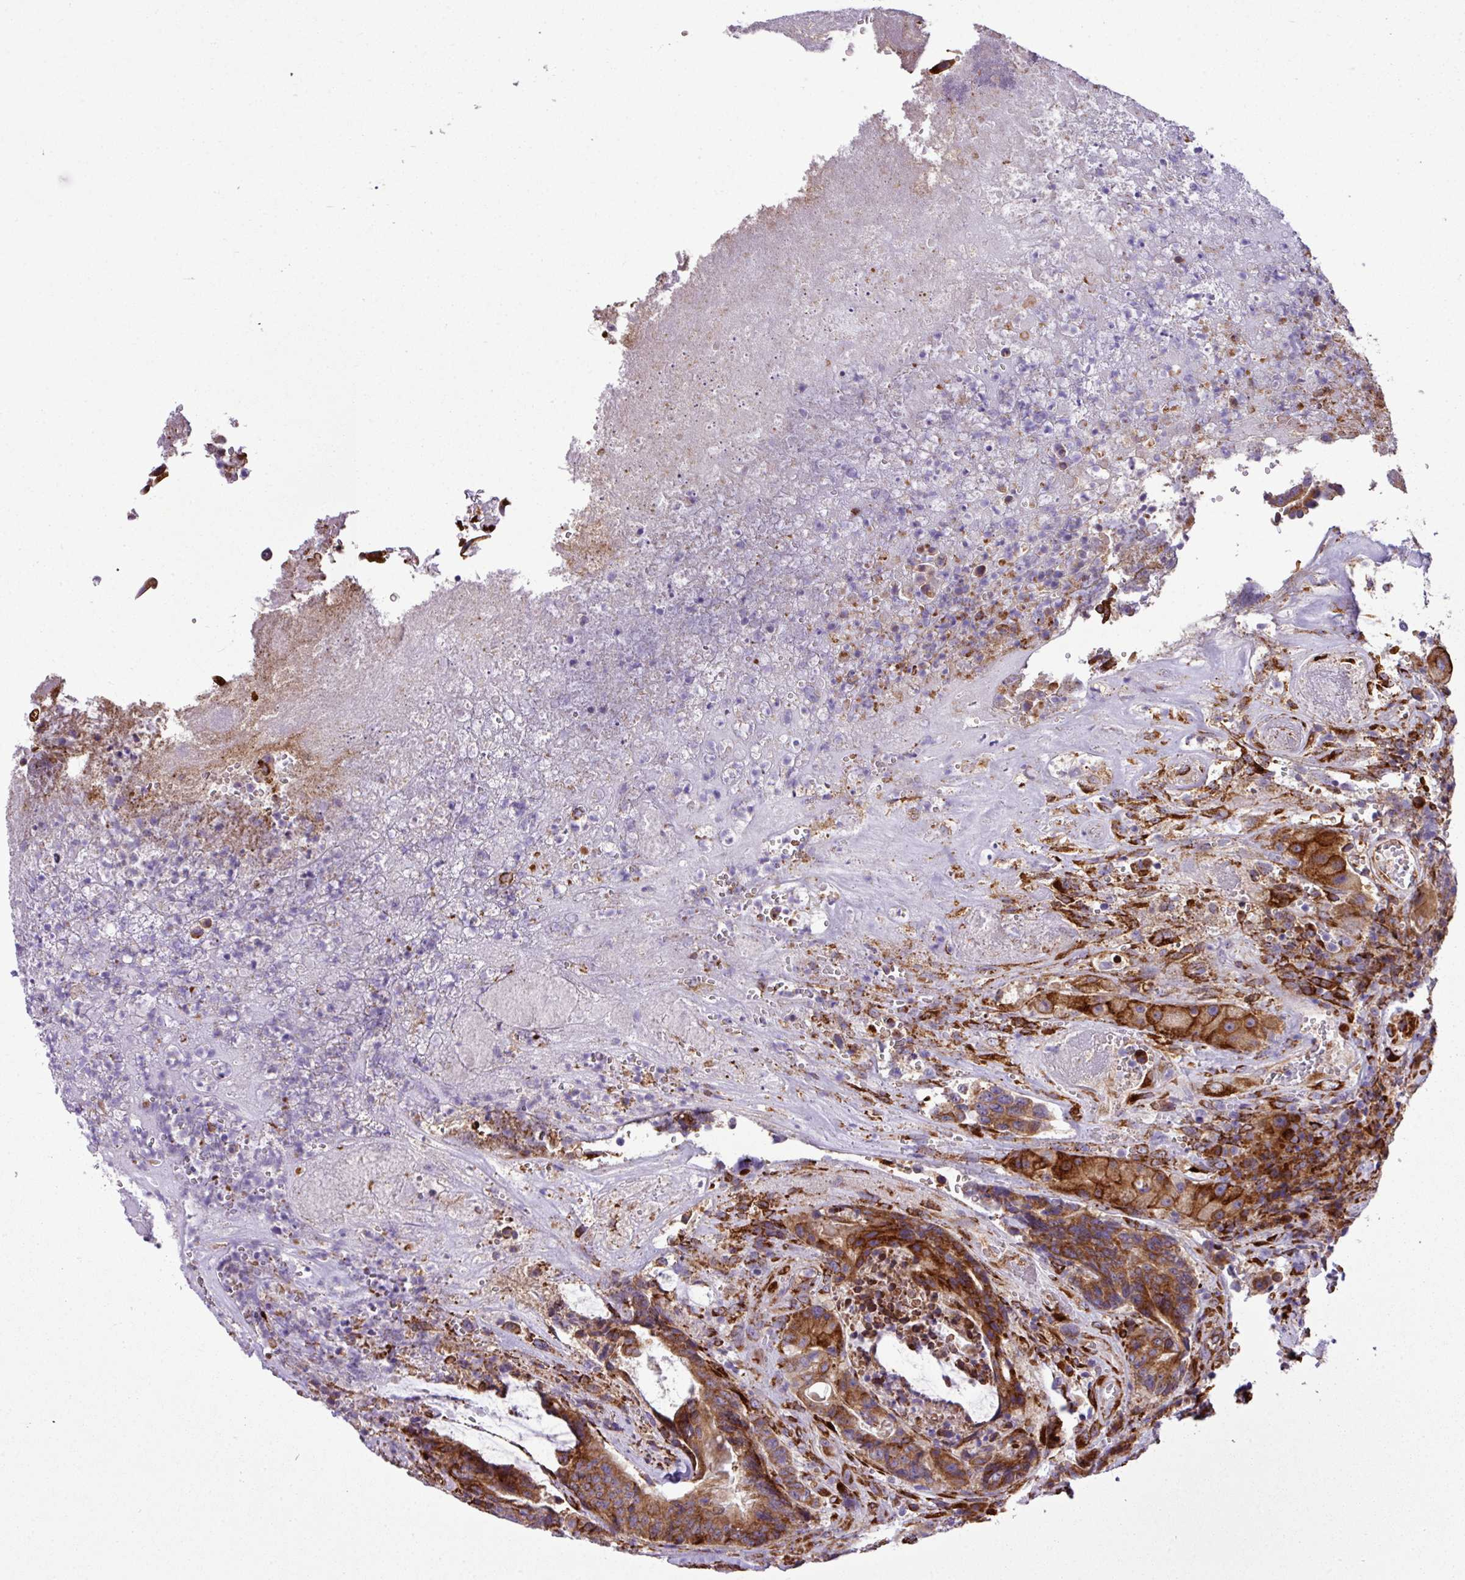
{"staining": {"intensity": "moderate", "quantity": ">75%", "location": "cytoplasmic/membranous"}, "tissue": "colorectal cancer", "cell_type": "Tumor cells", "image_type": "cancer", "snomed": [{"axis": "morphology", "description": "Adenocarcinoma, NOS"}, {"axis": "topography", "description": "Rectum"}], "caption": "Immunohistochemistry image of adenocarcinoma (colorectal) stained for a protein (brown), which exhibits medium levels of moderate cytoplasmic/membranous expression in approximately >75% of tumor cells.", "gene": "CFAP97", "patient": {"sex": "male", "age": 69}}